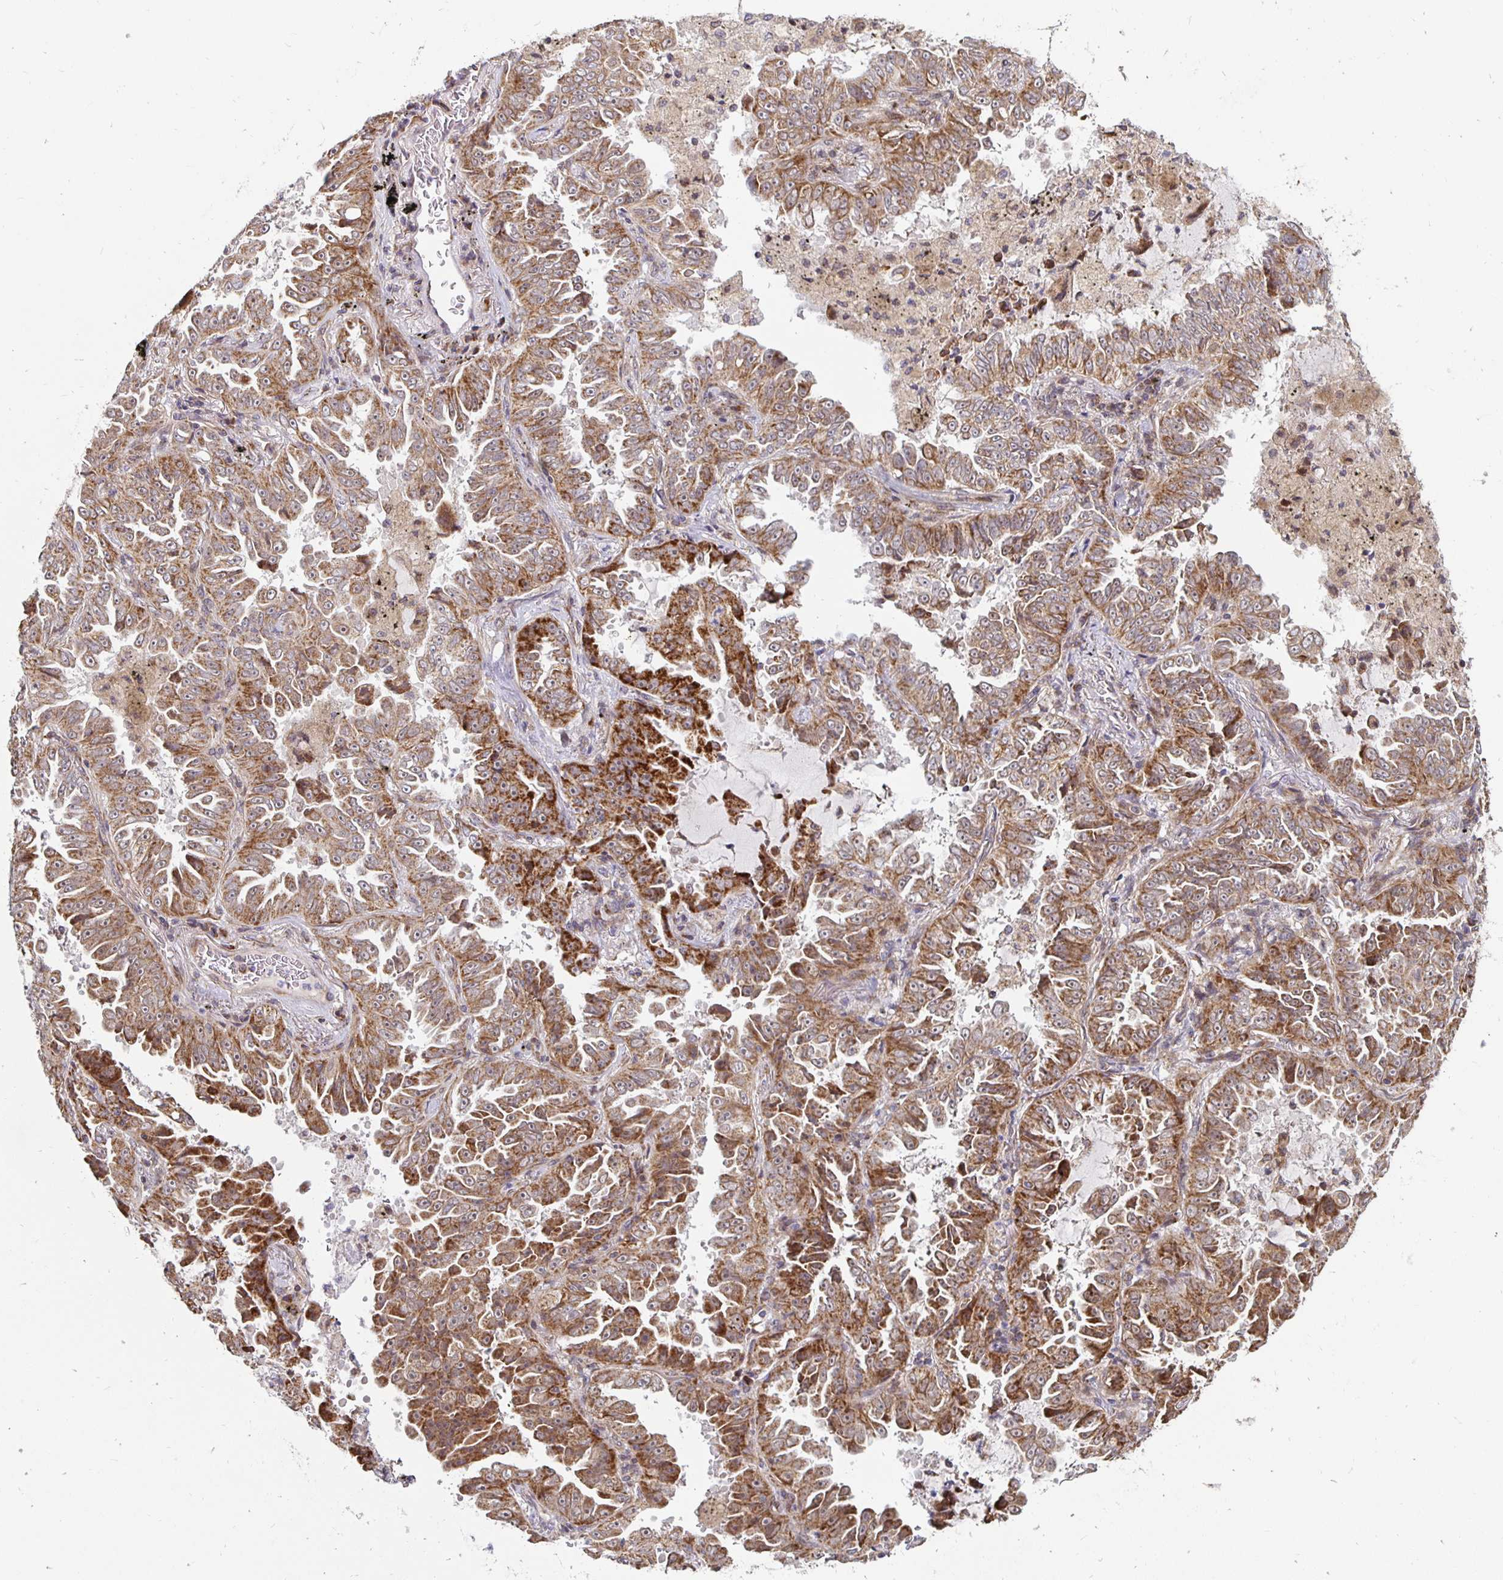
{"staining": {"intensity": "moderate", "quantity": ">75%", "location": "cytoplasmic/membranous"}, "tissue": "lung cancer", "cell_type": "Tumor cells", "image_type": "cancer", "snomed": [{"axis": "morphology", "description": "Adenocarcinoma, NOS"}, {"axis": "topography", "description": "Lung"}], "caption": "DAB immunohistochemical staining of lung adenocarcinoma displays moderate cytoplasmic/membranous protein staining in approximately >75% of tumor cells.", "gene": "MRPL28", "patient": {"sex": "female", "age": 52}}